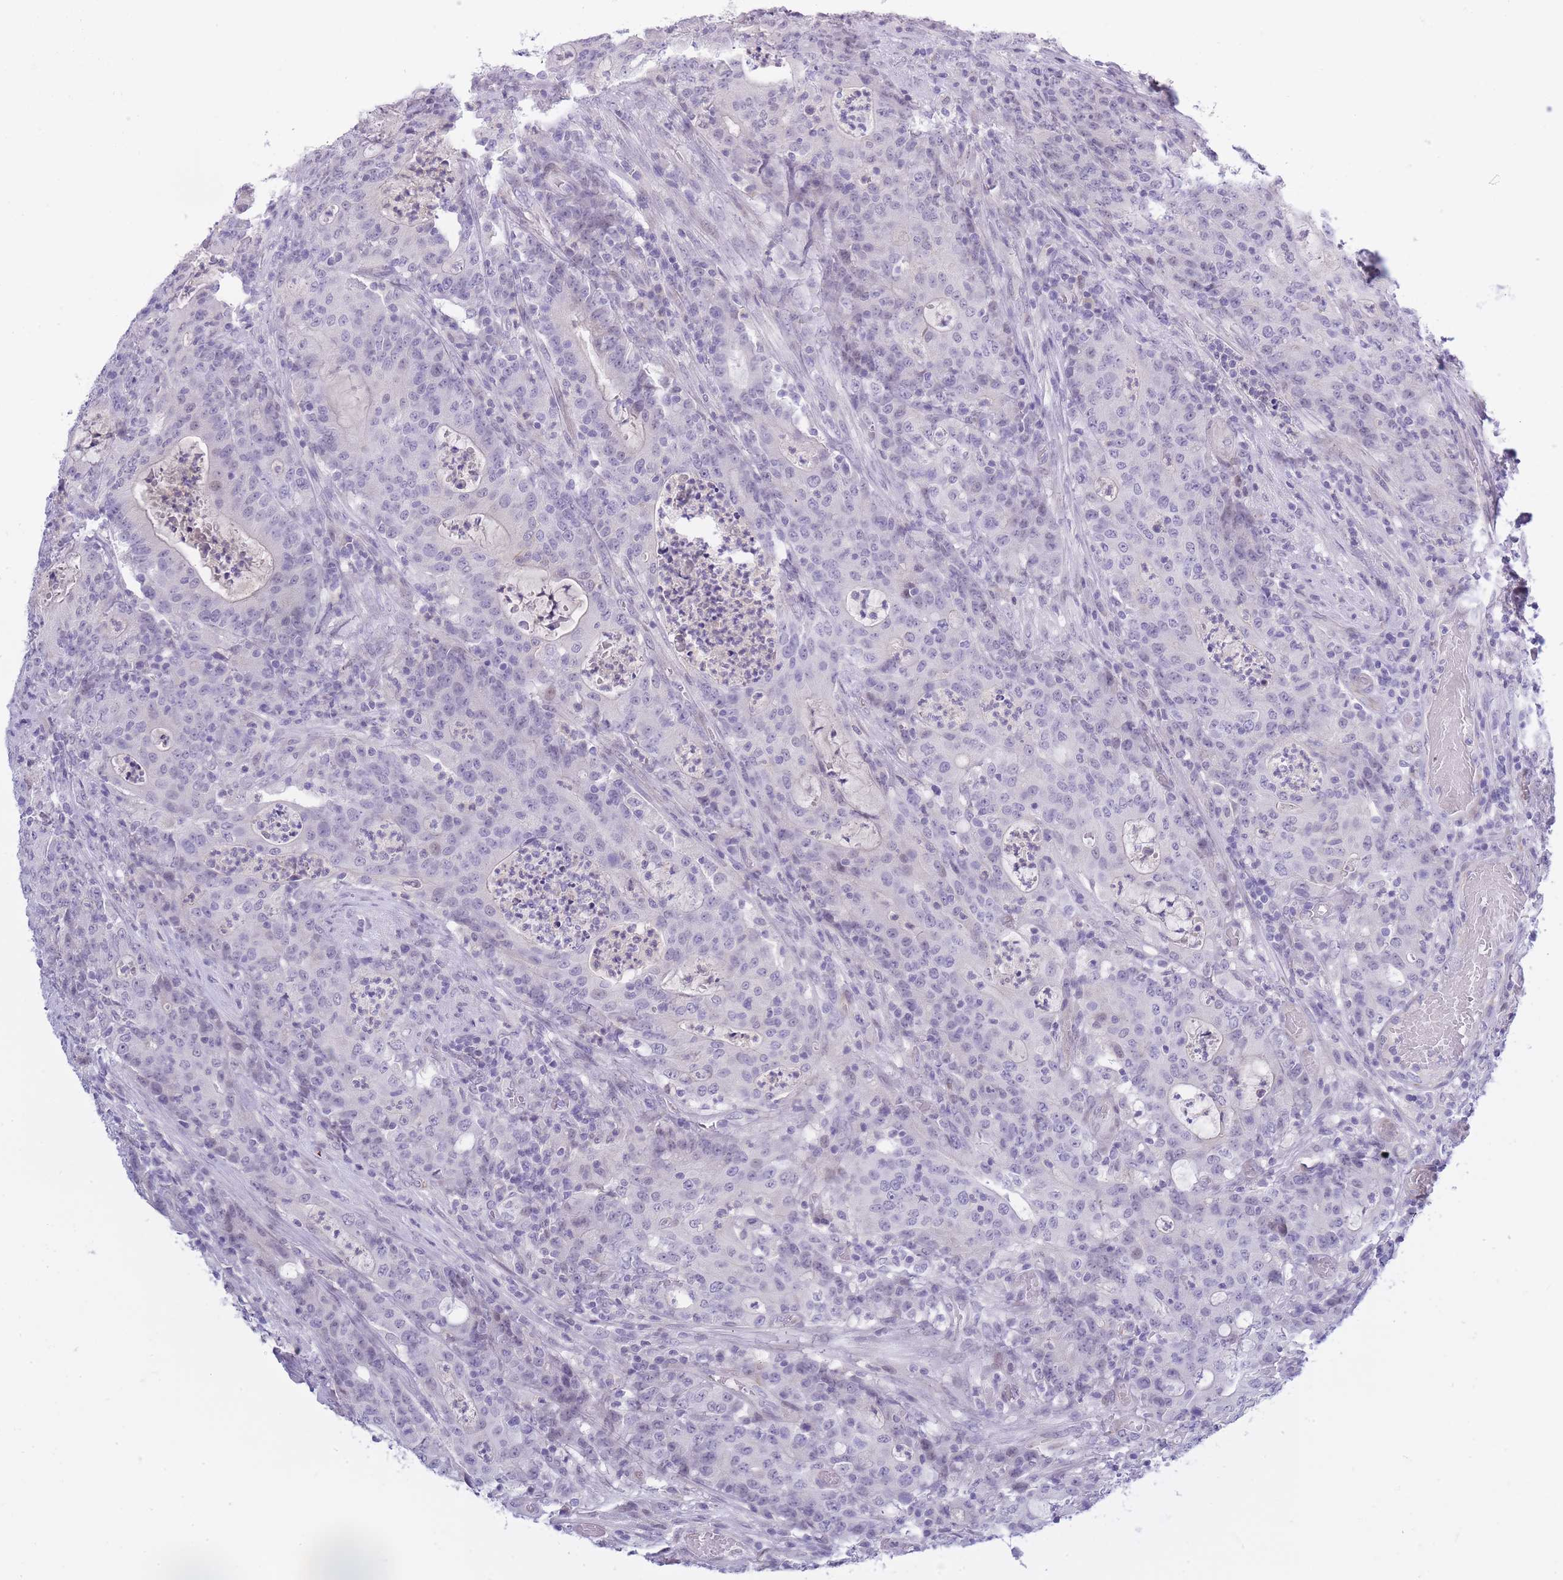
{"staining": {"intensity": "negative", "quantity": "none", "location": "none"}, "tissue": "colorectal cancer", "cell_type": "Tumor cells", "image_type": "cancer", "snomed": [{"axis": "morphology", "description": "Adenocarcinoma, NOS"}, {"axis": "topography", "description": "Colon"}], "caption": "Immunohistochemistry (IHC) of adenocarcinoma (colorectal) displays no positivity in tumor cells. Brightfield microscopy of IHC stained with DAB (3,3'-diaminobenzidine) (brown) and hematoxylin (blue), captured at high magnification.", "gene": "PRR23B", "patient": {"sex": "male", "age": 83}}